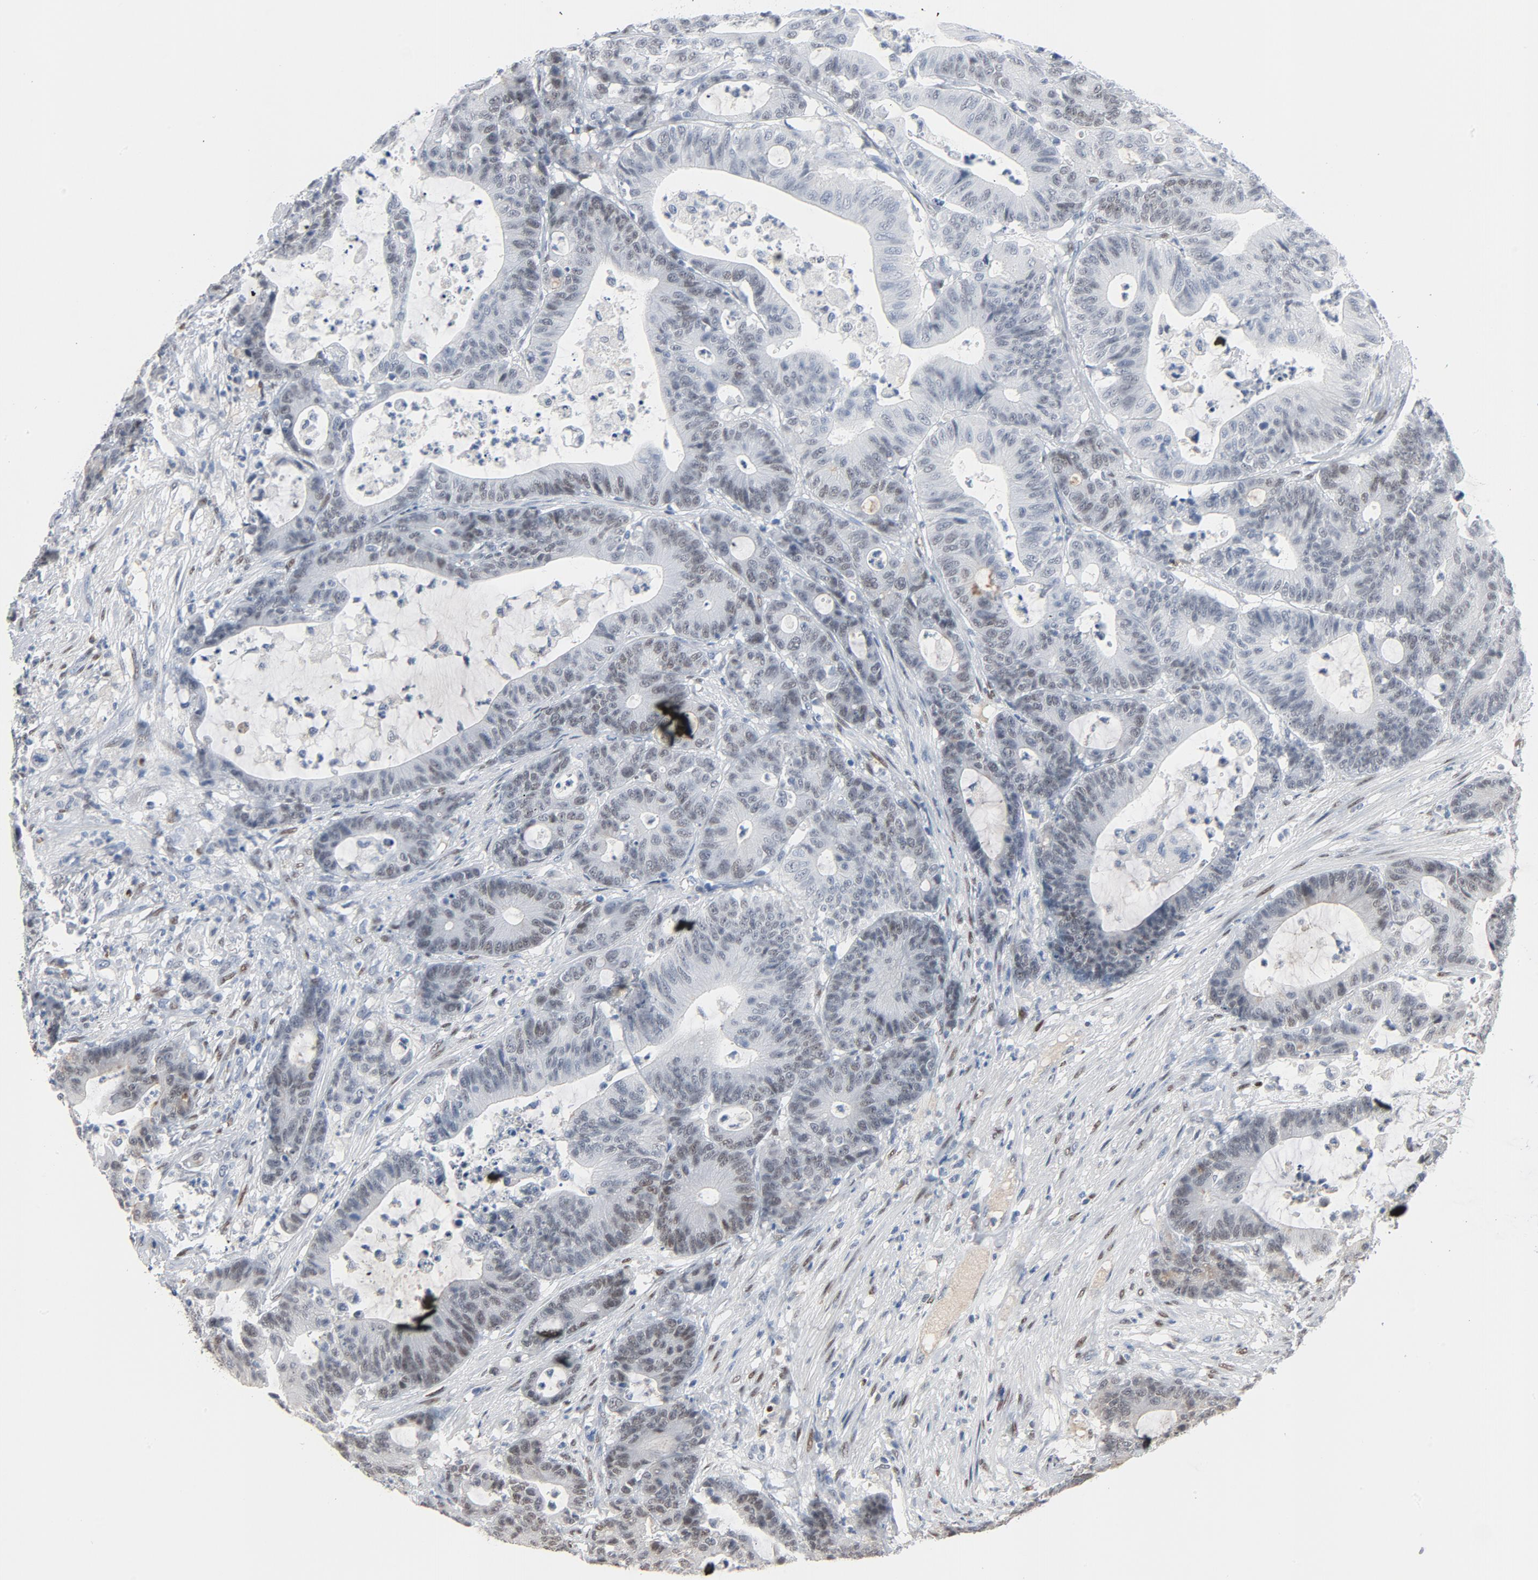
{"staining": {"intensity": "weak", "quantity": "<25%", "location": "cytoplasmic/membranous"}, "tissue": "colorectal cancer", "cell_type": "Tumor cells", "image_type": "cancer", "snomed": [{"axis": "morphology", "description": "Adenocarcinoma, NOS"}, {"axis": "topography", "description": "Colon"}], "caption": "Immunohistochemistry (IHC) image of human colorectal cancer (adenocarcinoma) stained for a protein (brown), which reveals no positivity in tumor cells.", "gene": "FOXP1", "patient": {"sex": "female", "age": 84}}